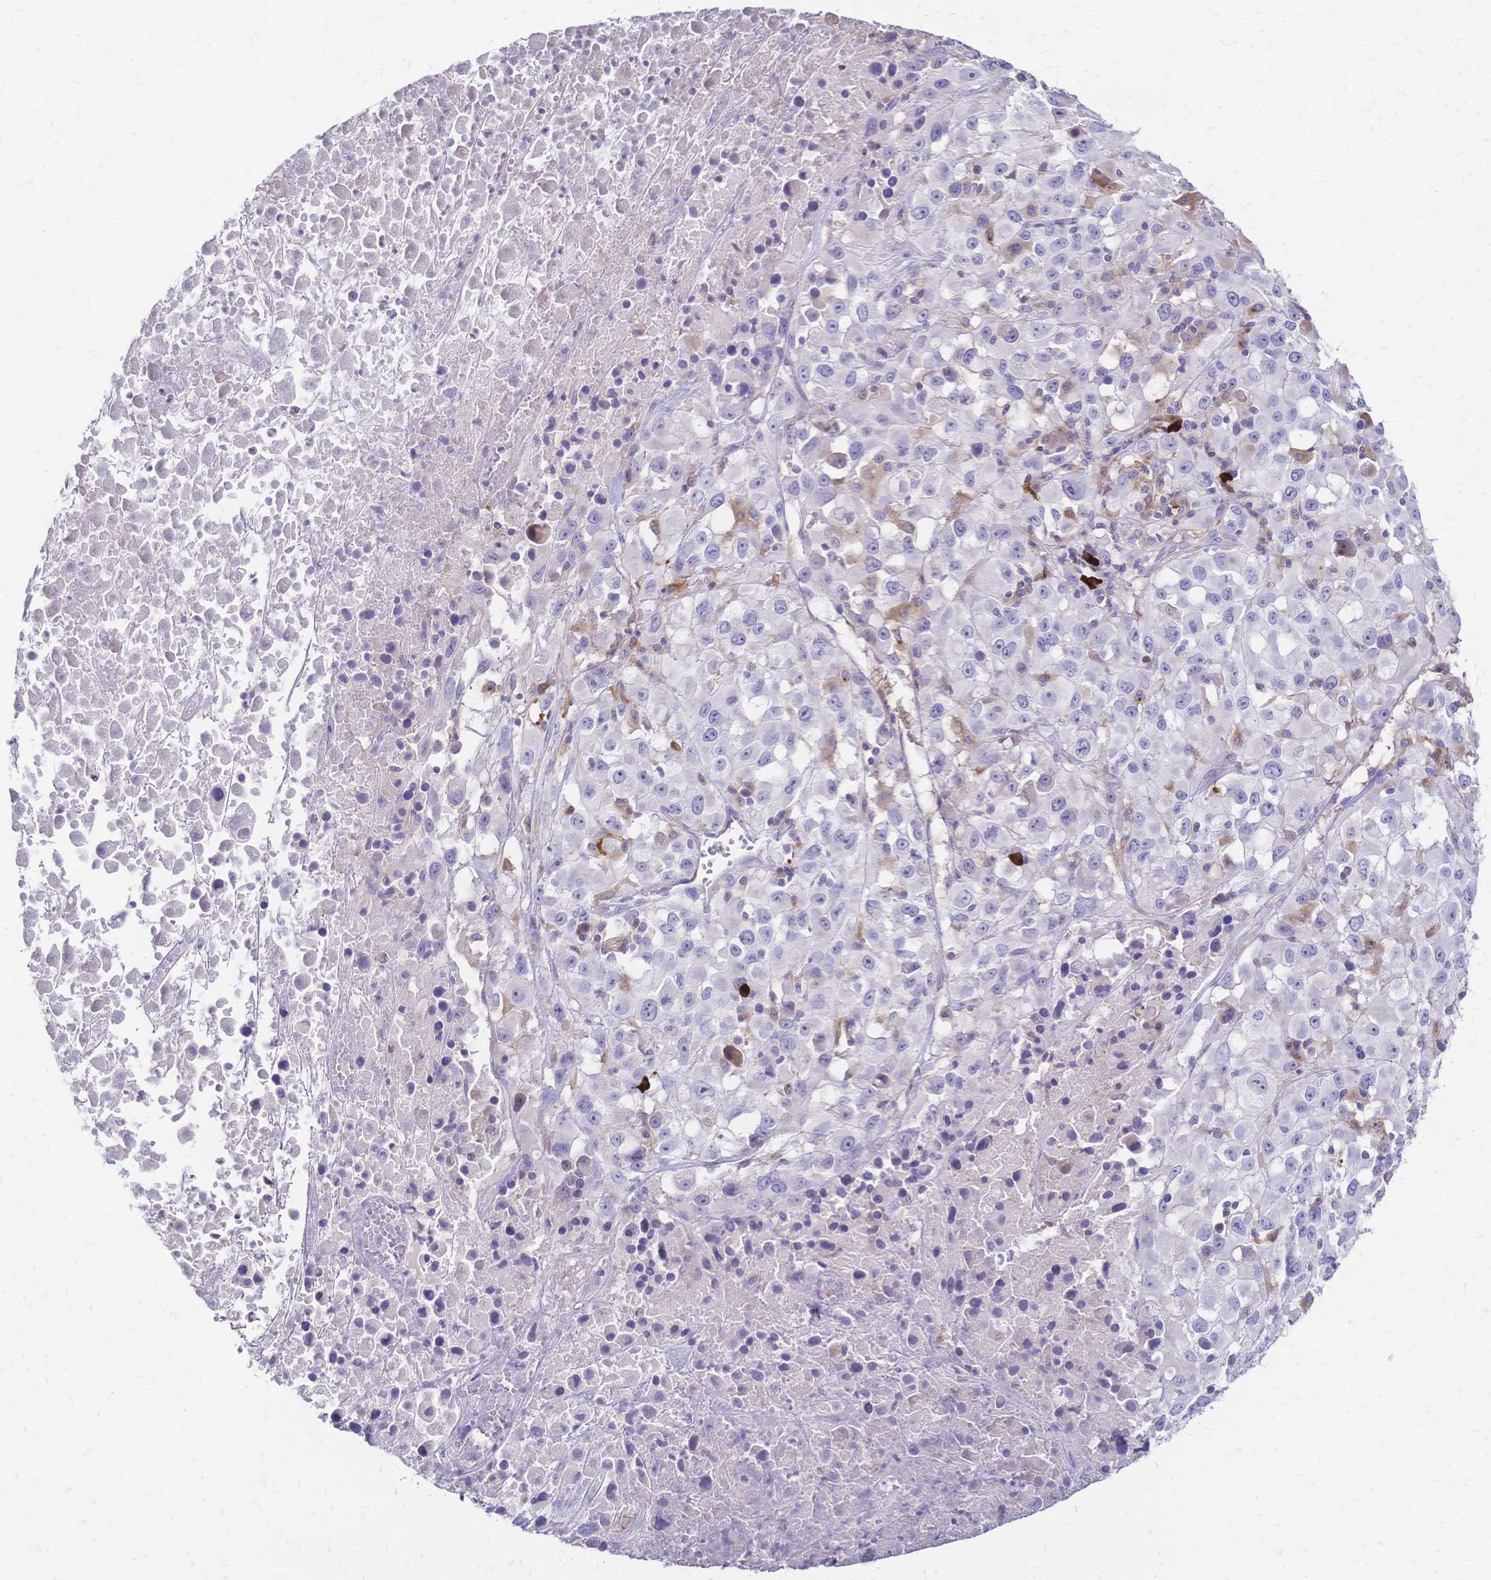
{"staining": {"intensity": "negative", "quantity": "none", "location": "none"}, "tissue": "melanoma", "cell_type": "Tumor cells", "image_type": "cancer", "snomed": [{"axis": "morphology", "description": "Malignant melanoma, Metastatic site"}, {"axis": "topography", "description": "Soft tissue"}], "caption": "DAB immunohistochemical staining of human malignant melanoma (metastatic site) demonstrates no significant positivity in tumor cells.", "gene": "IL2RA", "patient": {"sex": "male", "age": 50}}